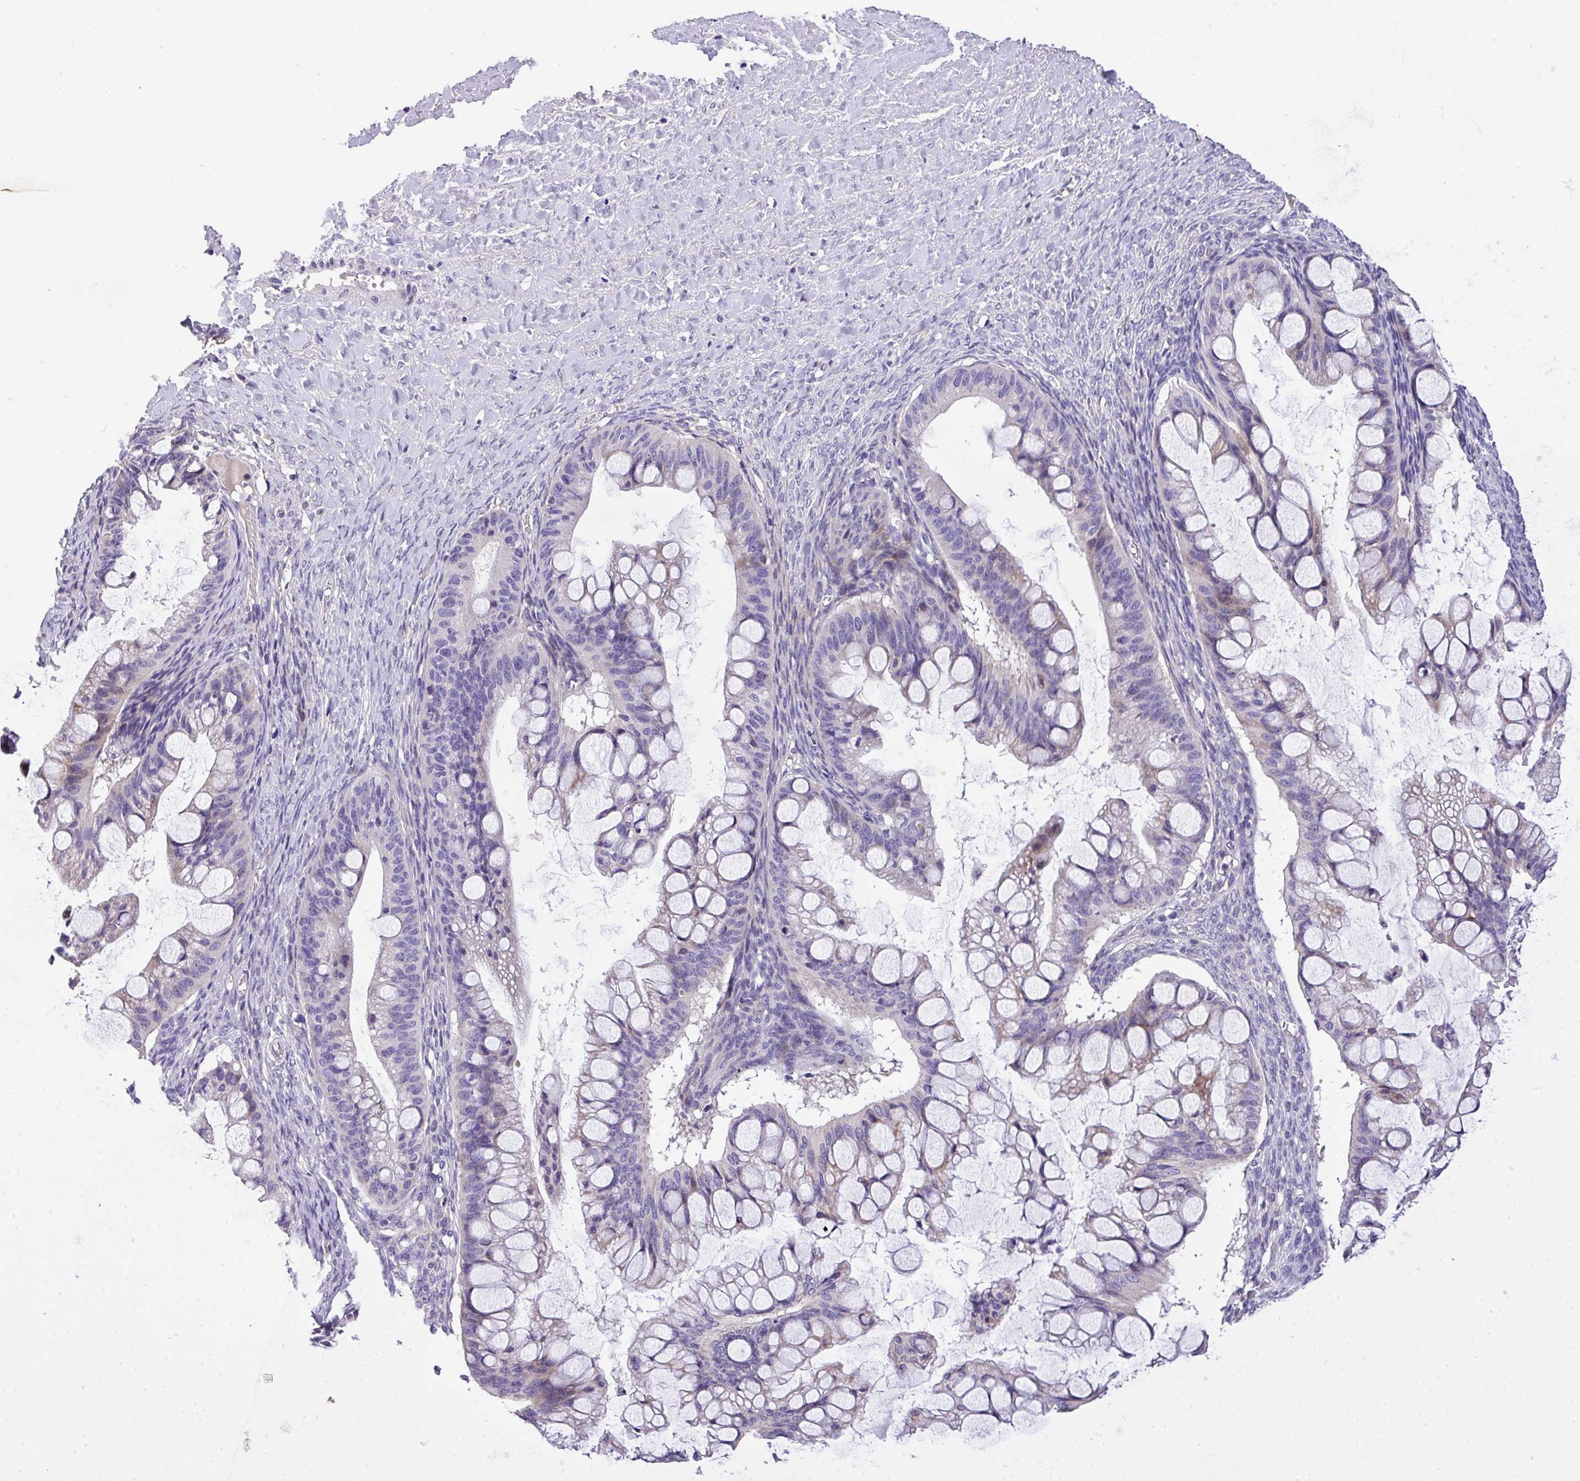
{"staining": {"intensity": "negative", "quantity": "none", "location": "none"}, "tissue": "ovarian cancer", "cell_type": "Tumor cells", "image_type": "cancer", "snomed": [{"axis": "morphology", "description": "Cystadenocarcinoma, mucinous, NOS"}, {"axis": "topography", "description": "Ovary"}], "caption": "Tumor cells are negative for protein expression in human ovarian cancer (mucinous cystadenocarcinoma). The staining was performed using DAB (3,3'-diaminobenzidine) to visualize the protein expression in brown, while the nuclei were stained in blue with hematoxylin (Magnification: 20x).", "gene": "ANXA2R", "patient": {"sex": "female", "age": 73}}